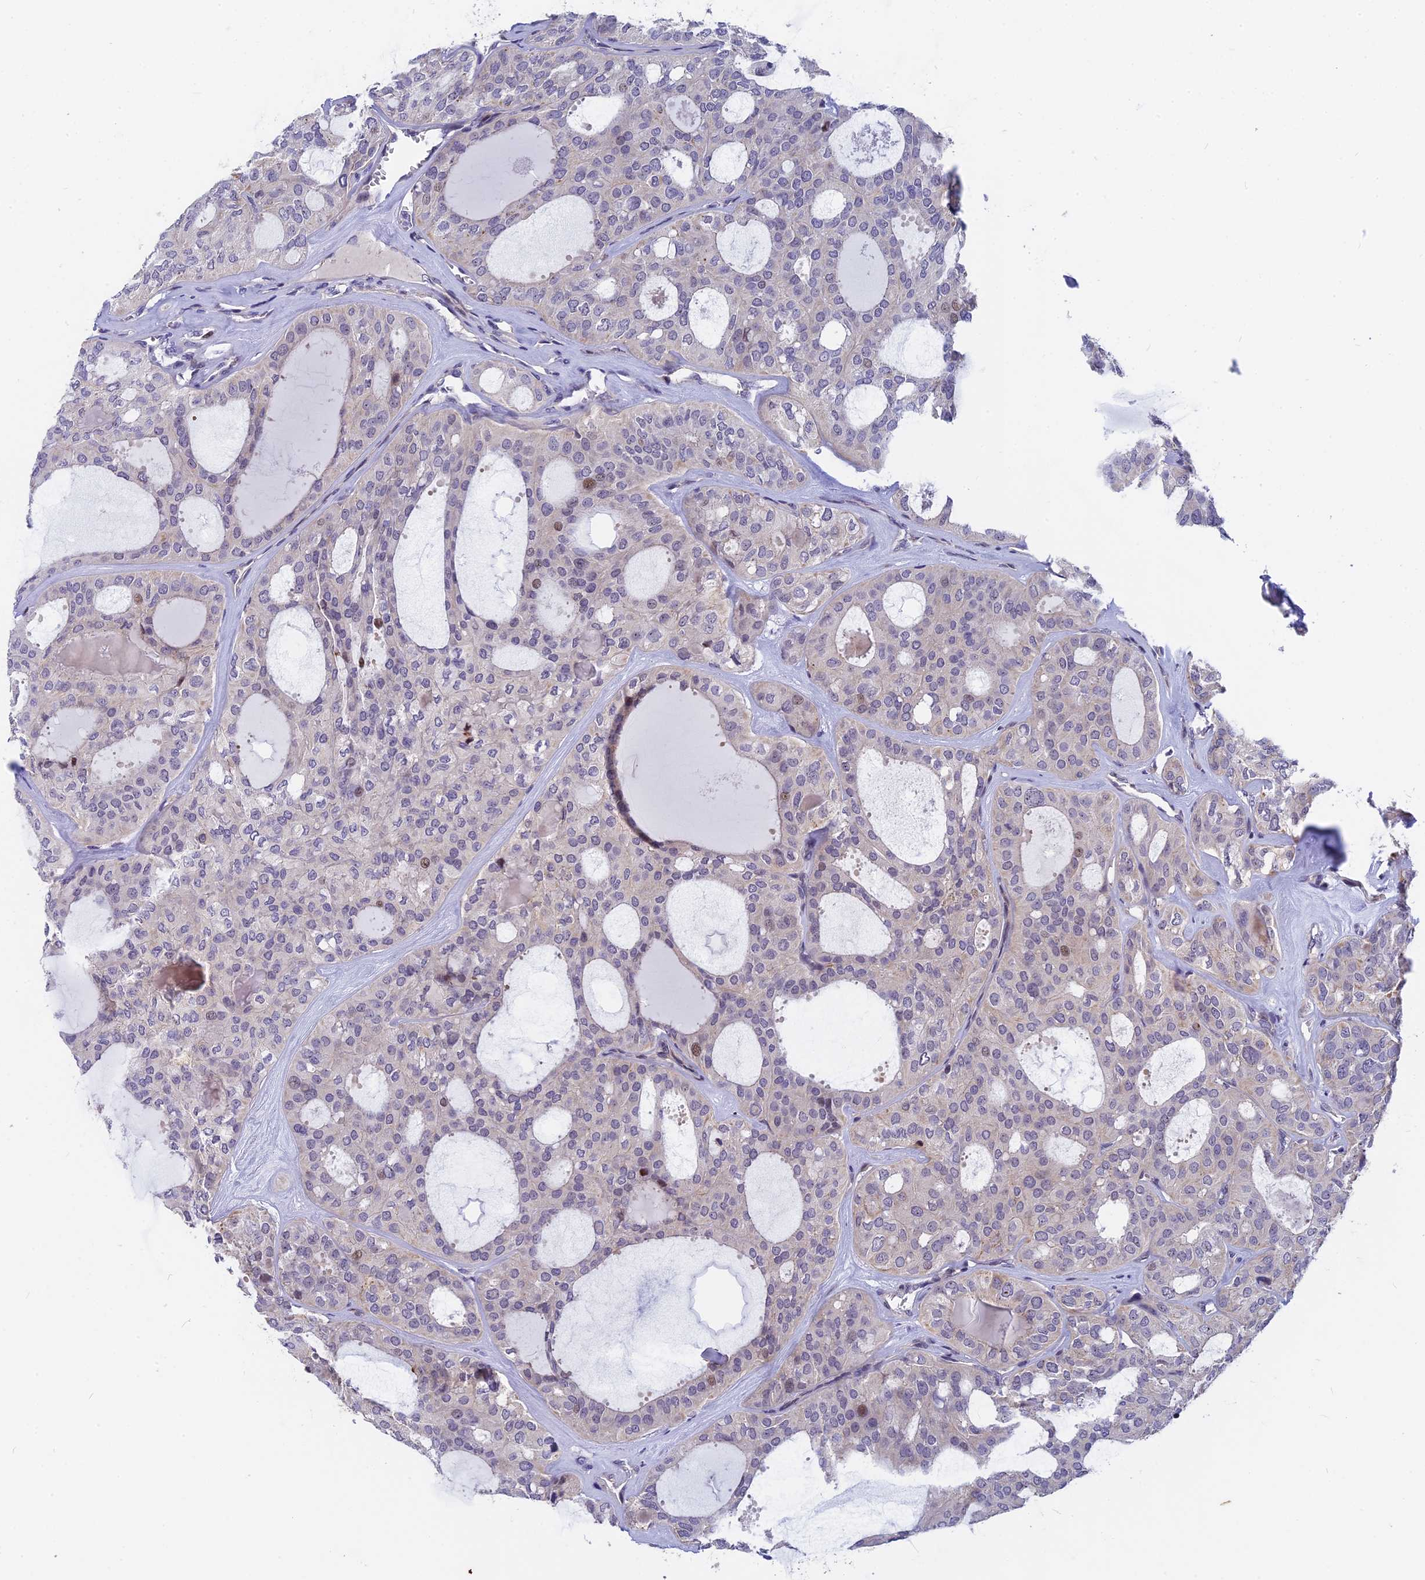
{"staining": {"intensity": "negative", "quantity": "none", "location": "none"}, "tissue": "thyroid cancer", "cell_type": "Tumor cells", "image_type": "cancer", "snomed": [{"axis": "morphology", "description": "Follicular adenoma carcinoma, NOS"}, {"axis": "topography", "description": "Thyroid gland"}], "caption": "Micrograph shows no significant protein staining in tumor cells of thyroid cancer.", "gene": "ANKRD34B", "patient": {"sex": "male", "age": 75}}